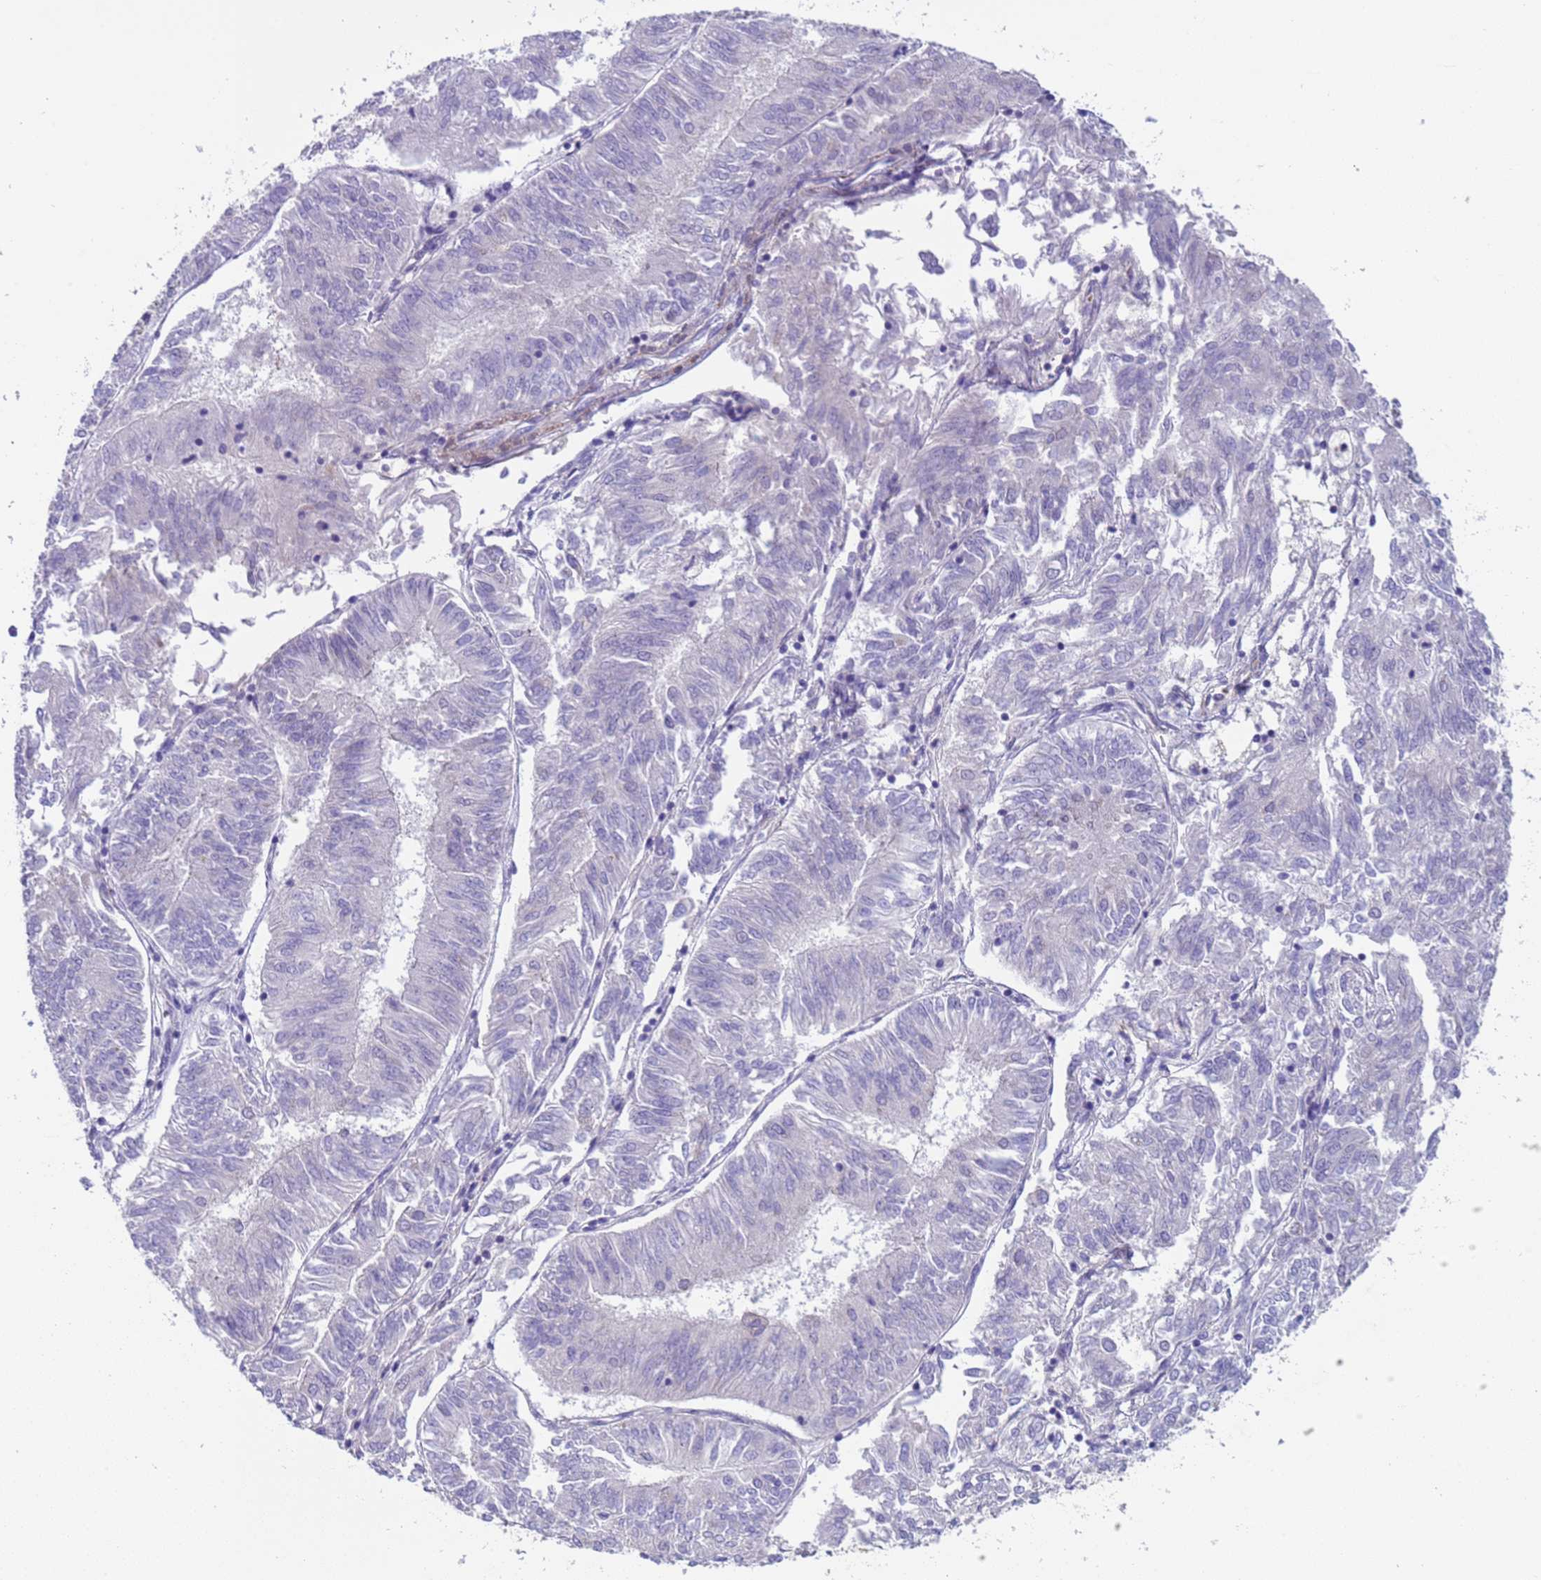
{"staining": {"intensity": "negative", "quantity": "none", "location": "none"}, "tissue": "endometrial cancer", "cell_type": "Tumor cells", "image_type": "cancer", "snomed": [{"axis": "morphology", "description": "Adenocarcinoma, NOS"}, {"axis": "topography", "description": "Endometrium"}], "caption": "The histopathology image reveals no staining of tumor cells in endometrial cancer (adenocarcinoma).", "gene": "KBTBD3", "patient": {"sex": "female", "age": 58}}